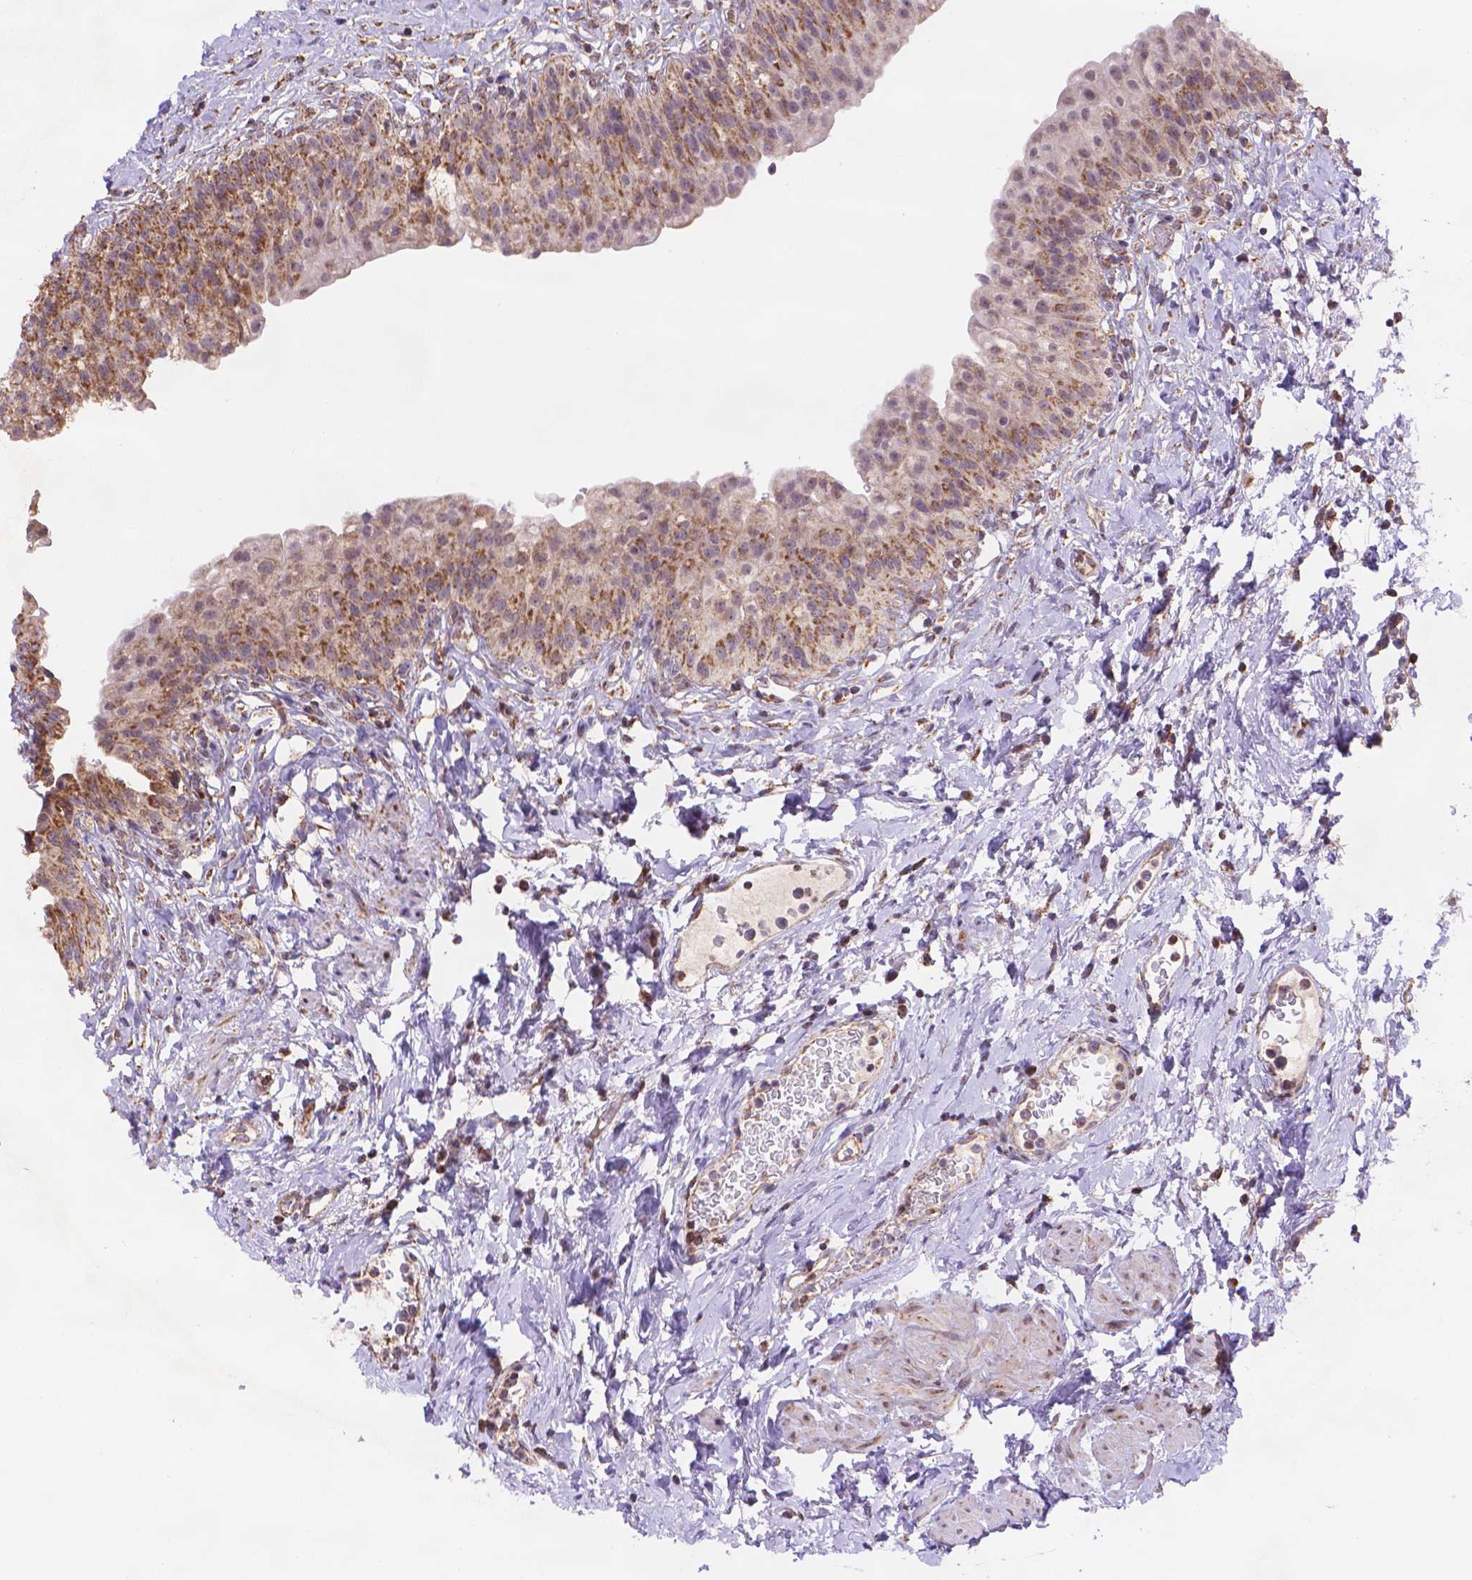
{"staining": {"intensity": "moderate", "quantity": ">75%", "location": "cytoplasmic/membranous"}, "tissue": "urinary bladder", "cell_type": "Urothelial cells", "image_type": "normal", "snomed": [{"axis": "morphology", "description": "Normal tissue, NOS"}, {"axis": "topography", "description": "Urinary bladder"}], "caption": "The image reveals immunohistochemical staining of normal urinary bladder. There is moderate cytoplasmic/membranous staining is present in about >75% of urothelial cells. The staining was performed using DAB to visualize the protein expression in brown, while the nuclei were stained in blue with hematoxylin (Magnification: 20x).", "gene": "CYYR1", "patient": {"sex": "male", "age": 76}}